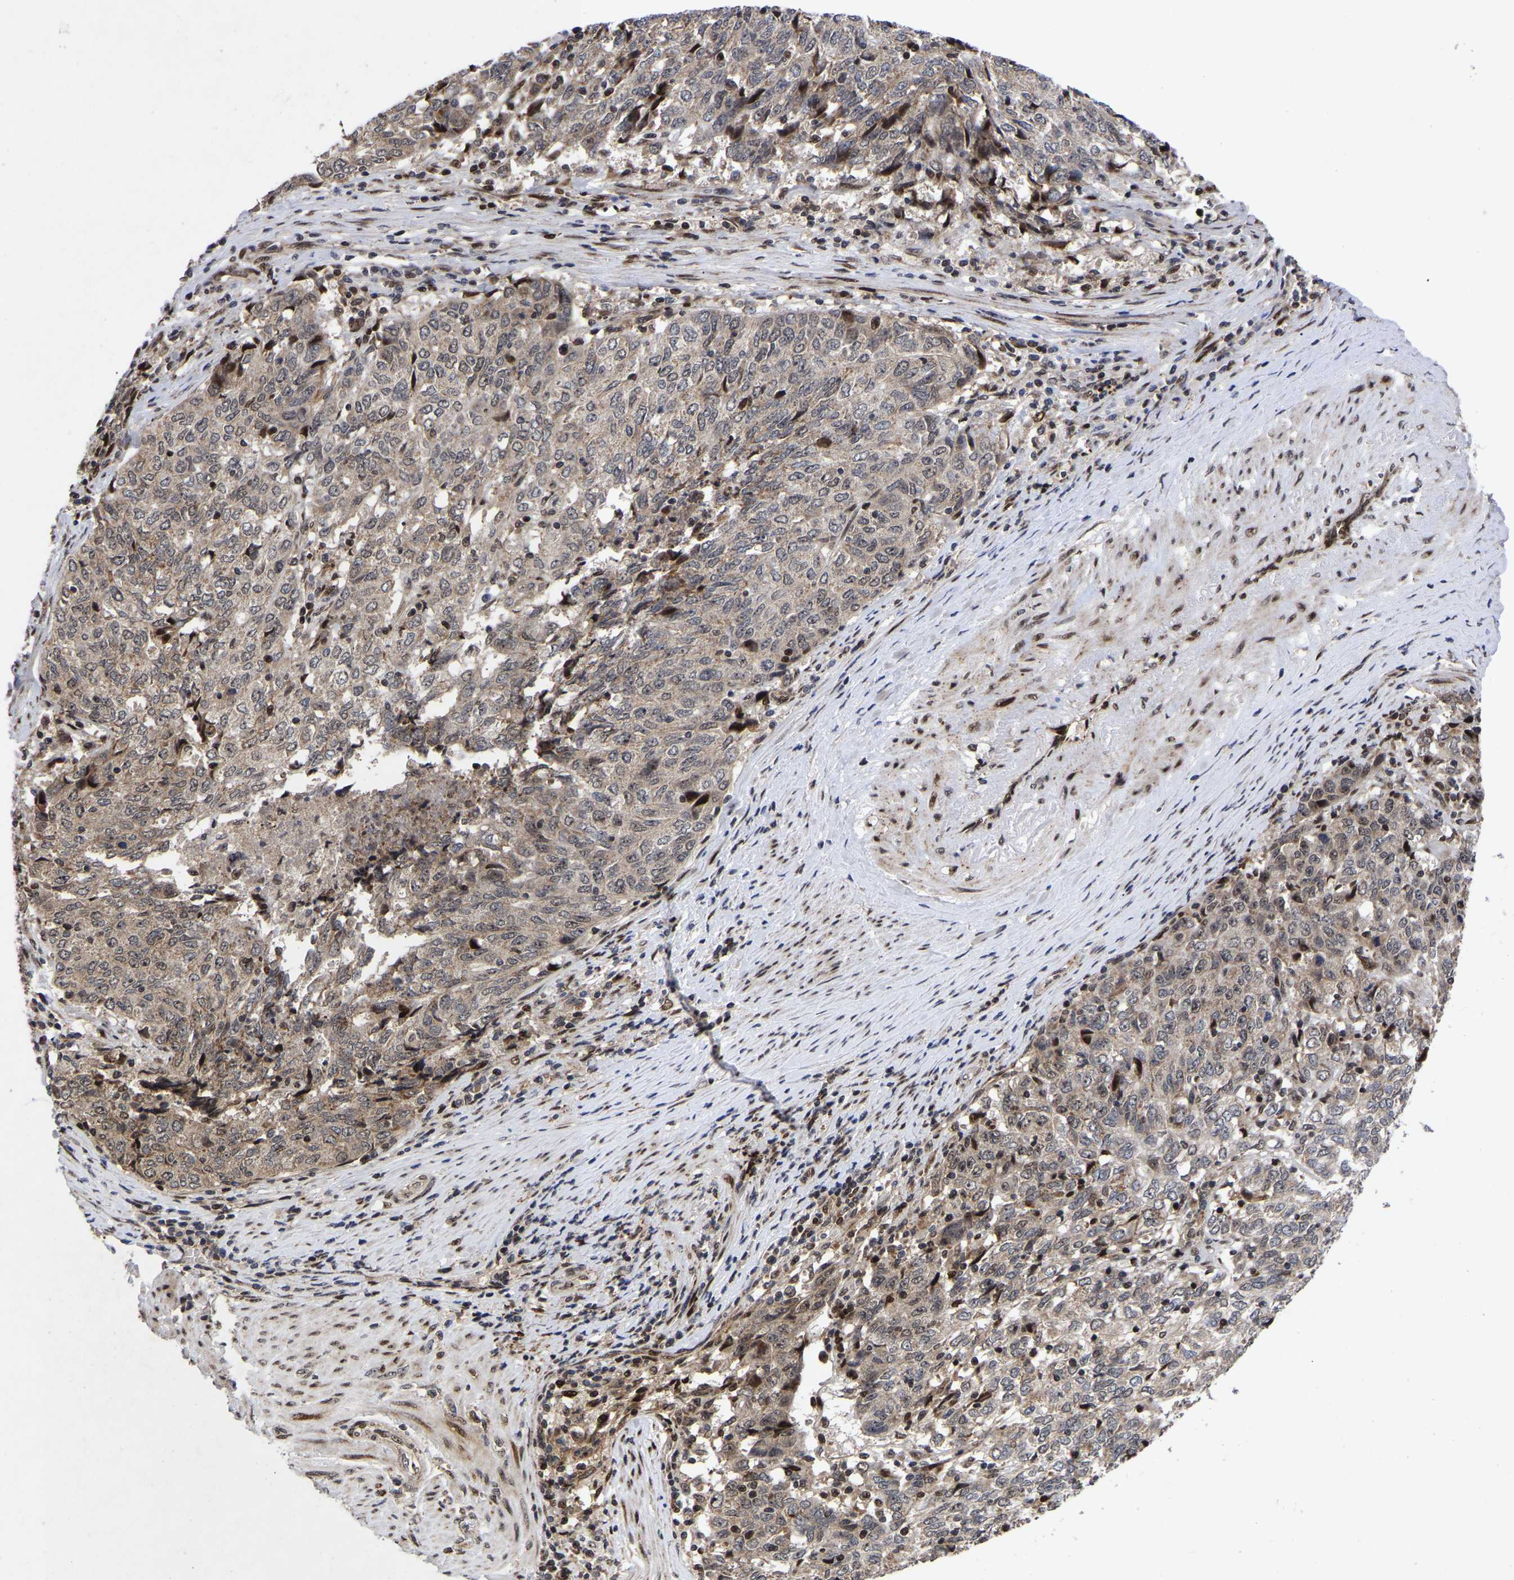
{"staining": {"intensity": "weak", "quantity": ">75%", "location": "cytoplasmic/membranous,nuclear"}, "tissue": "endometrial cancer", "cell_type": "Tumor cells", "image_type": "cancer", "snomed": [{"axis": "morphology", "description": "Adenocarcinoma, NOS"}, {"axis": "topography", "description": "Endometrium"}], "caption": "Human adenocarcinoma (endometrial) stained for a protein (brown) demonstrates weak cytoplasmic/membranous and nuclear positive staining in about >75% of tumor cells.", "gene": "JUNB", "patient": {"sex": "female", "age": 80}}